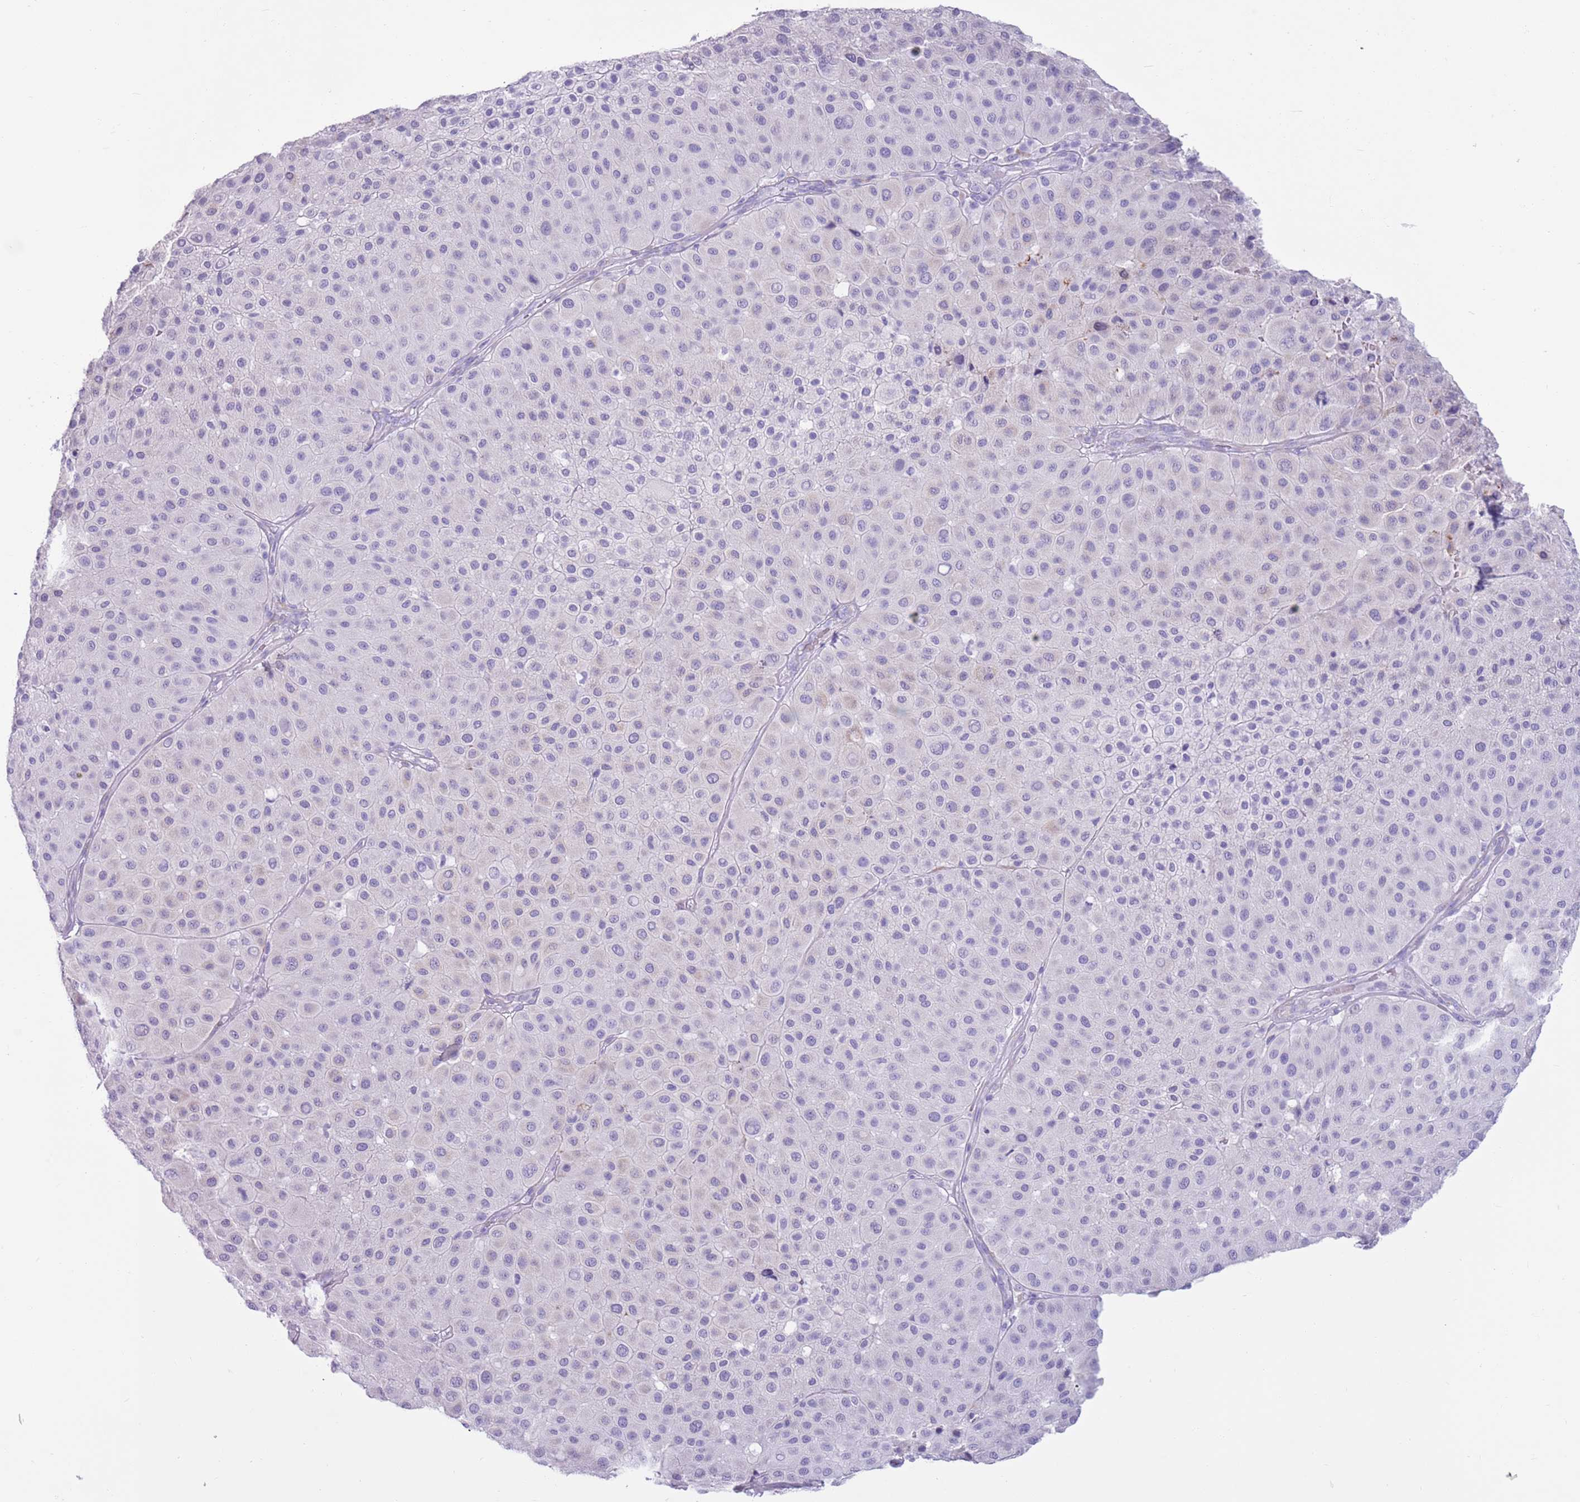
{"staining": {"intensity": "negative", "quantity": "none", "location": "none"}, "tissue": "melanoma", "cell_type": "Tumor cells", "image_type": "cancer", "snomed": [{"axis": "morphology", "description": "Malignant melanoma, Metastatic site"}, {"axis": "topography", "description": "Smooth muscle"}], "caption": "Tumor cells are negative for brown protein staining in melanoma.", "gene": "LY6G5B", "patient": {"sex": "male", "age": 41}}